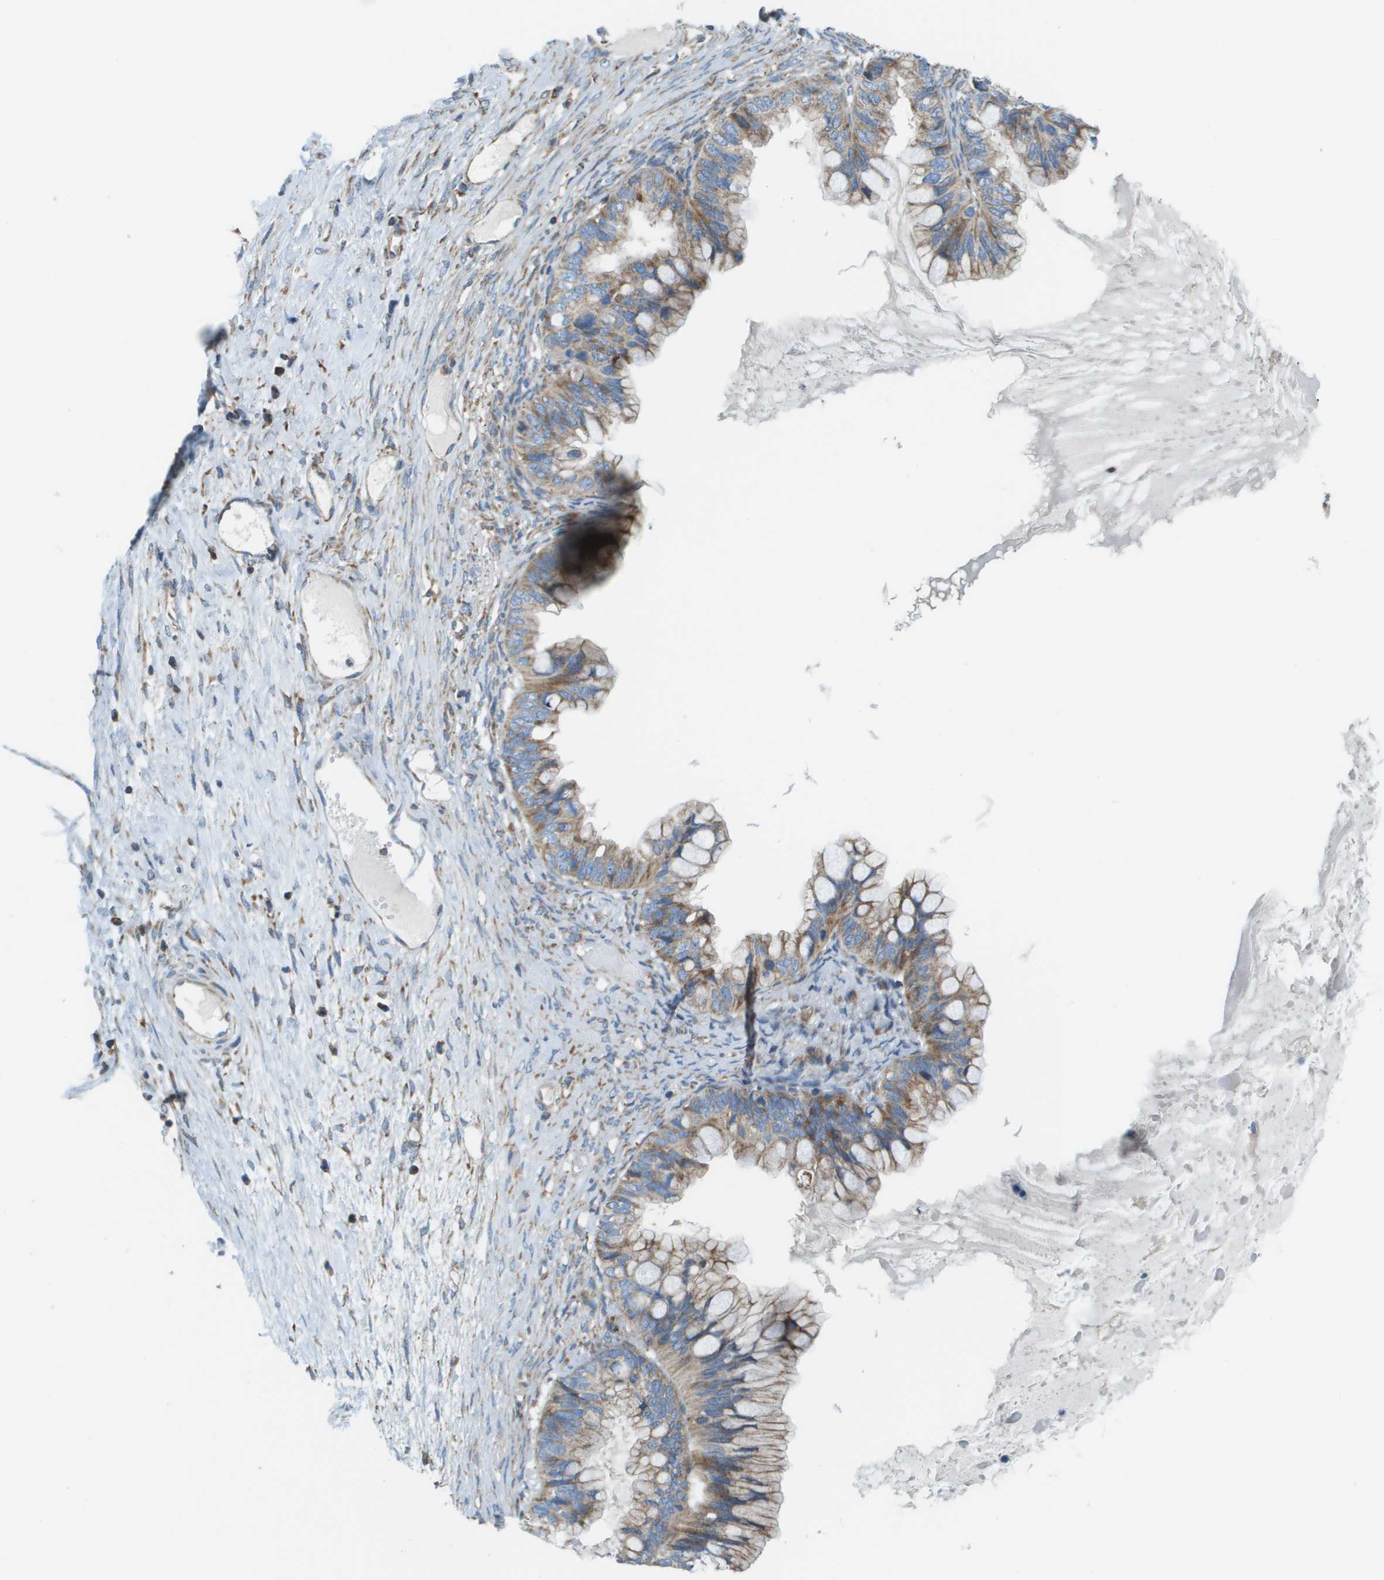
{"staining": {"intensity": "moderate", "quantity": ">75%", "location": "cytoplasmic/membranous"}, "tissue": "ovarian cancer", "cell_type": "Tumor cells", "image_type": "cancer", "snomed": [{"axis": "morphology", "description": "Cystadenocarcinoma, mucinous, NOS"}, {"axis": "topography", "description": "Ovary"}], "caption": "This is an image of IHC staining of ovarian mucinous cystadenocarcinoma, which shows moderate positivity in the cytoplasmic/membranous of tumor cells.", "gene": "TAOK3", "patient": {"sex": "female", "age": 80}}